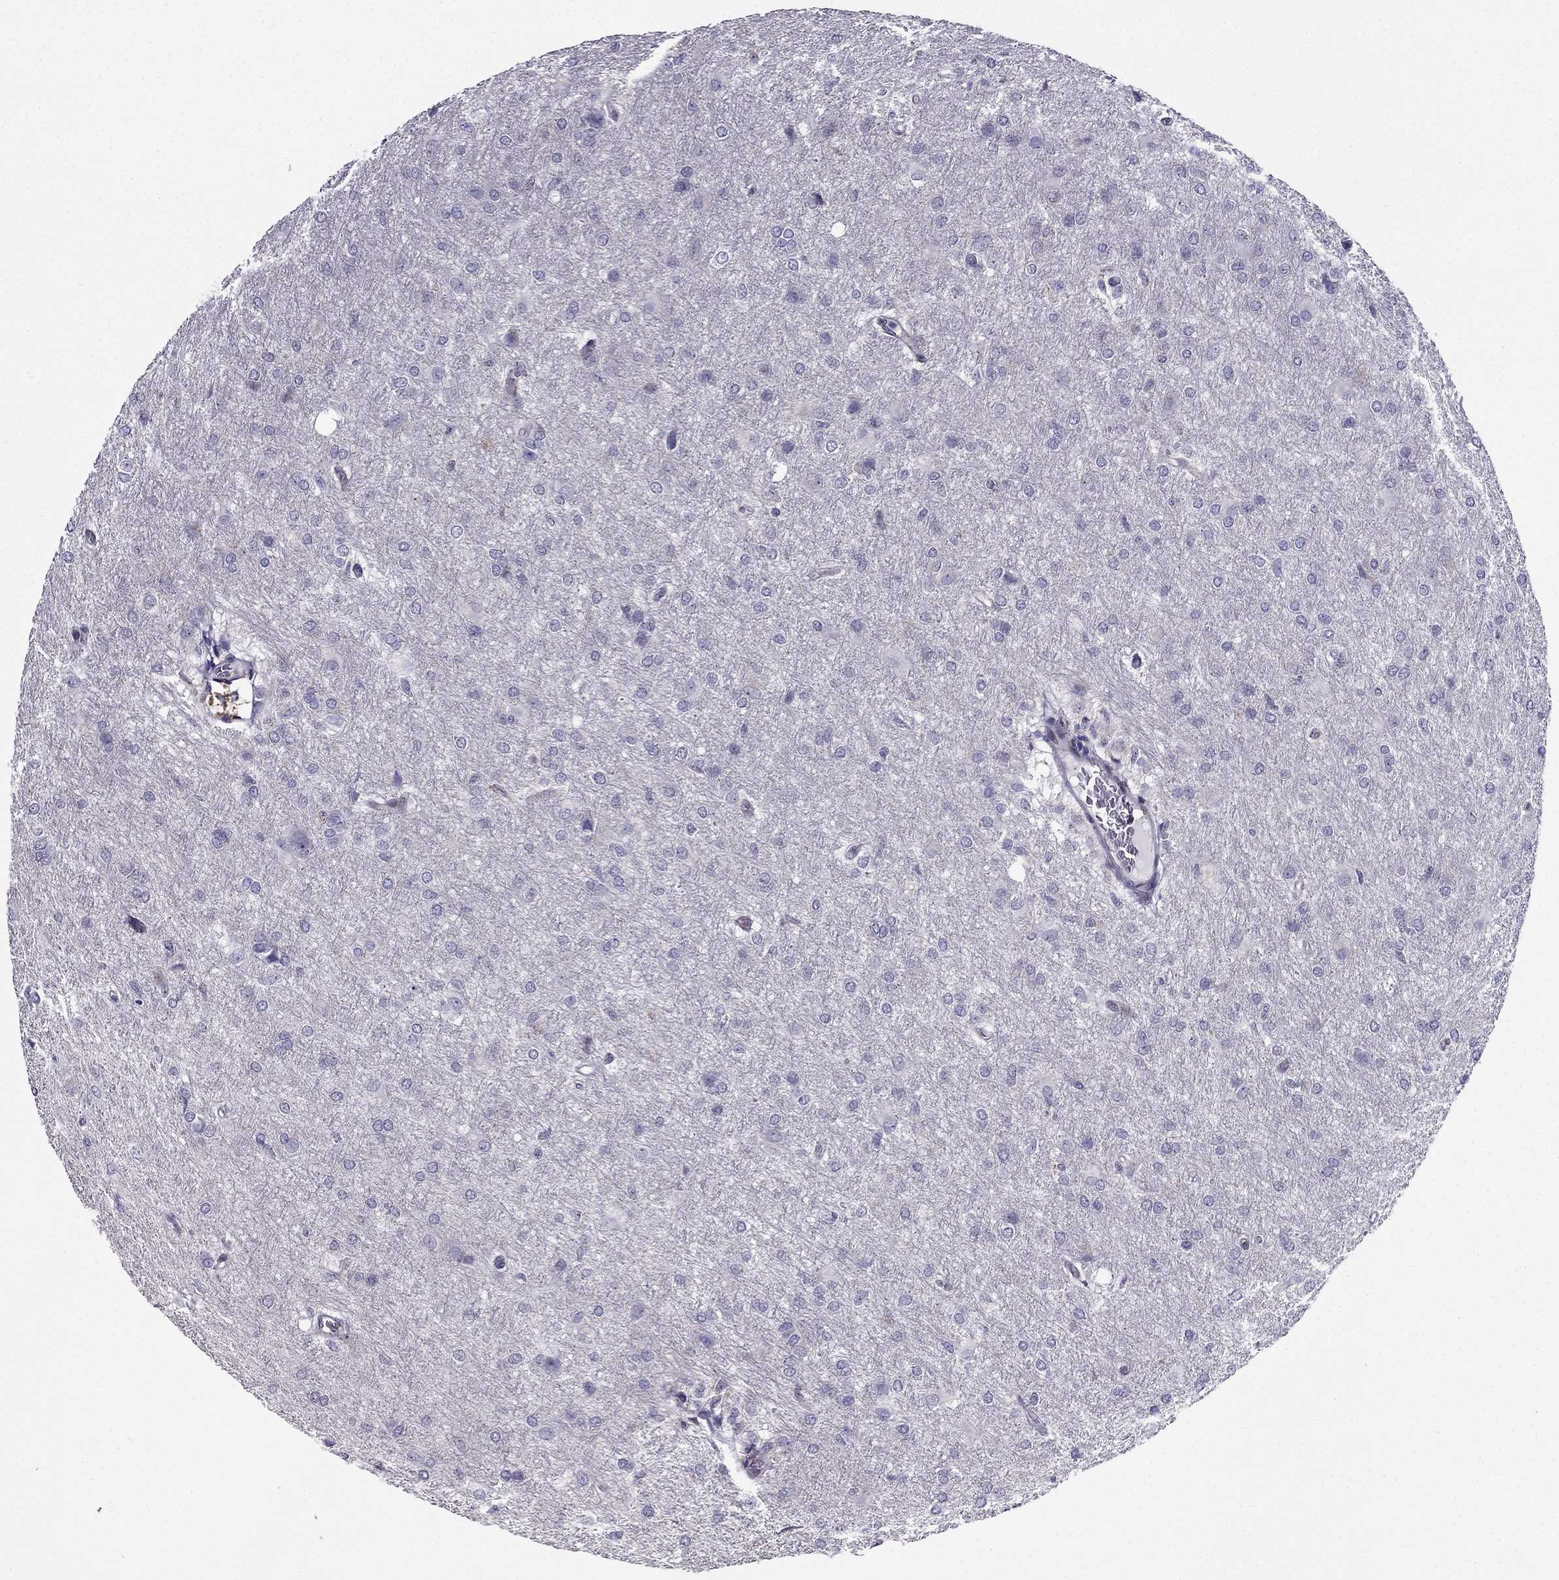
{"staining": {"intensity": "negative", "quantity": "none", "location": "none"}, "tissue": "glioma", "cell_type": "Tumor cells", "image_type": "cancer", "snomed": [{"axis": "morphology", "description": "Glioma, malignant, High grade"}, {"axis": "topography", "description": "Brain"}], "caption": "An immunohistochemistry image of glioma is shown. There is no staining in tumor cells of glioma.", "gene": "IKBIP", "patient": {"sex": "male", "age": 68}}